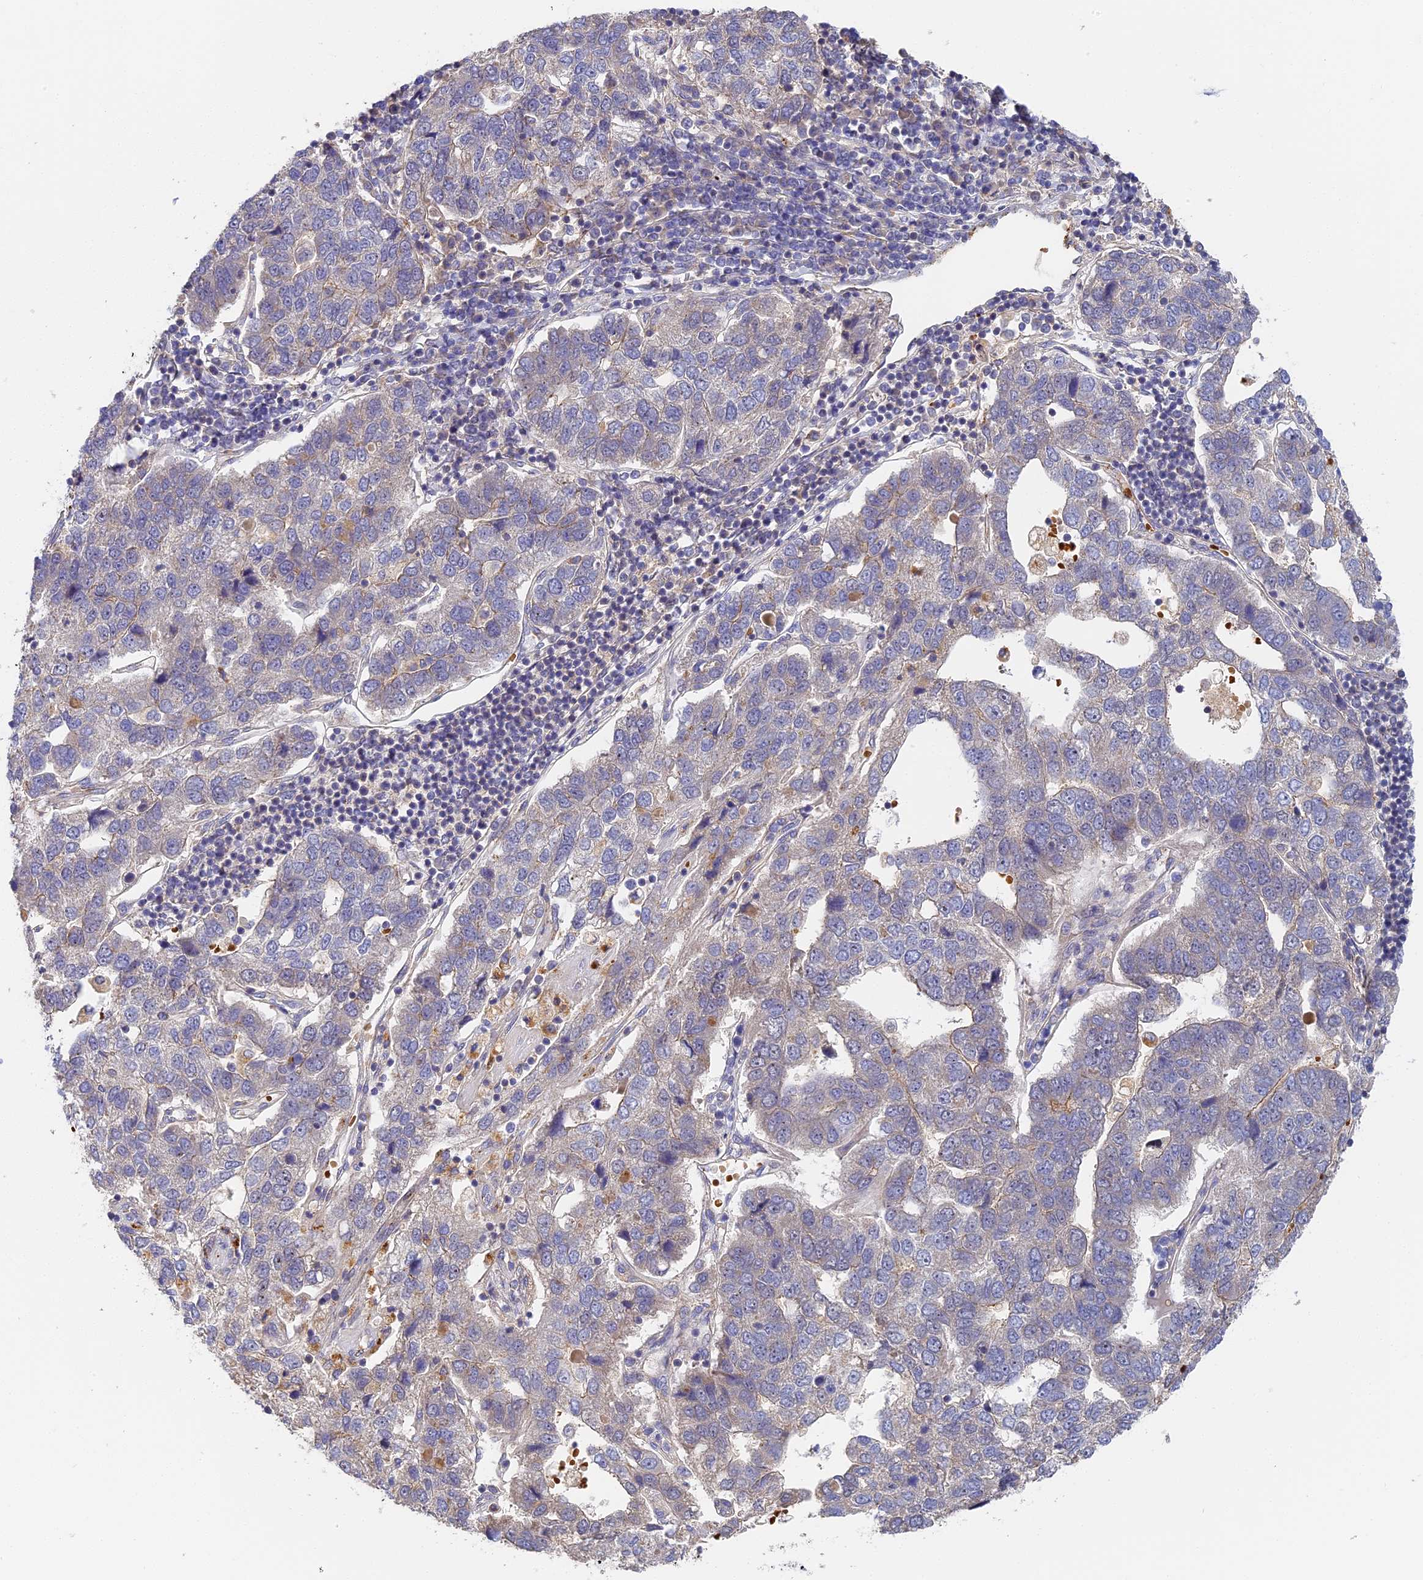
{"staining": {"intensity": "negative", "quantity": "none", "location": "none"}, "tissue": "pancreatic cancer", "cell_type": "Tumor cells", "image_type": "cancer", "snomed": [{"axis": "morphology", "description": "Adenocarcinoma, NOS"}, {"axis": "topography", "description": "Pancreas"}], "caption": "Human pancreatic adenocarcinoma stained for a protein using immunohistochemistry (IHC) demonstrates no staining in tumor cells.", "gene": "MISP3", "patient": {"sex": "female", "age": 61}}